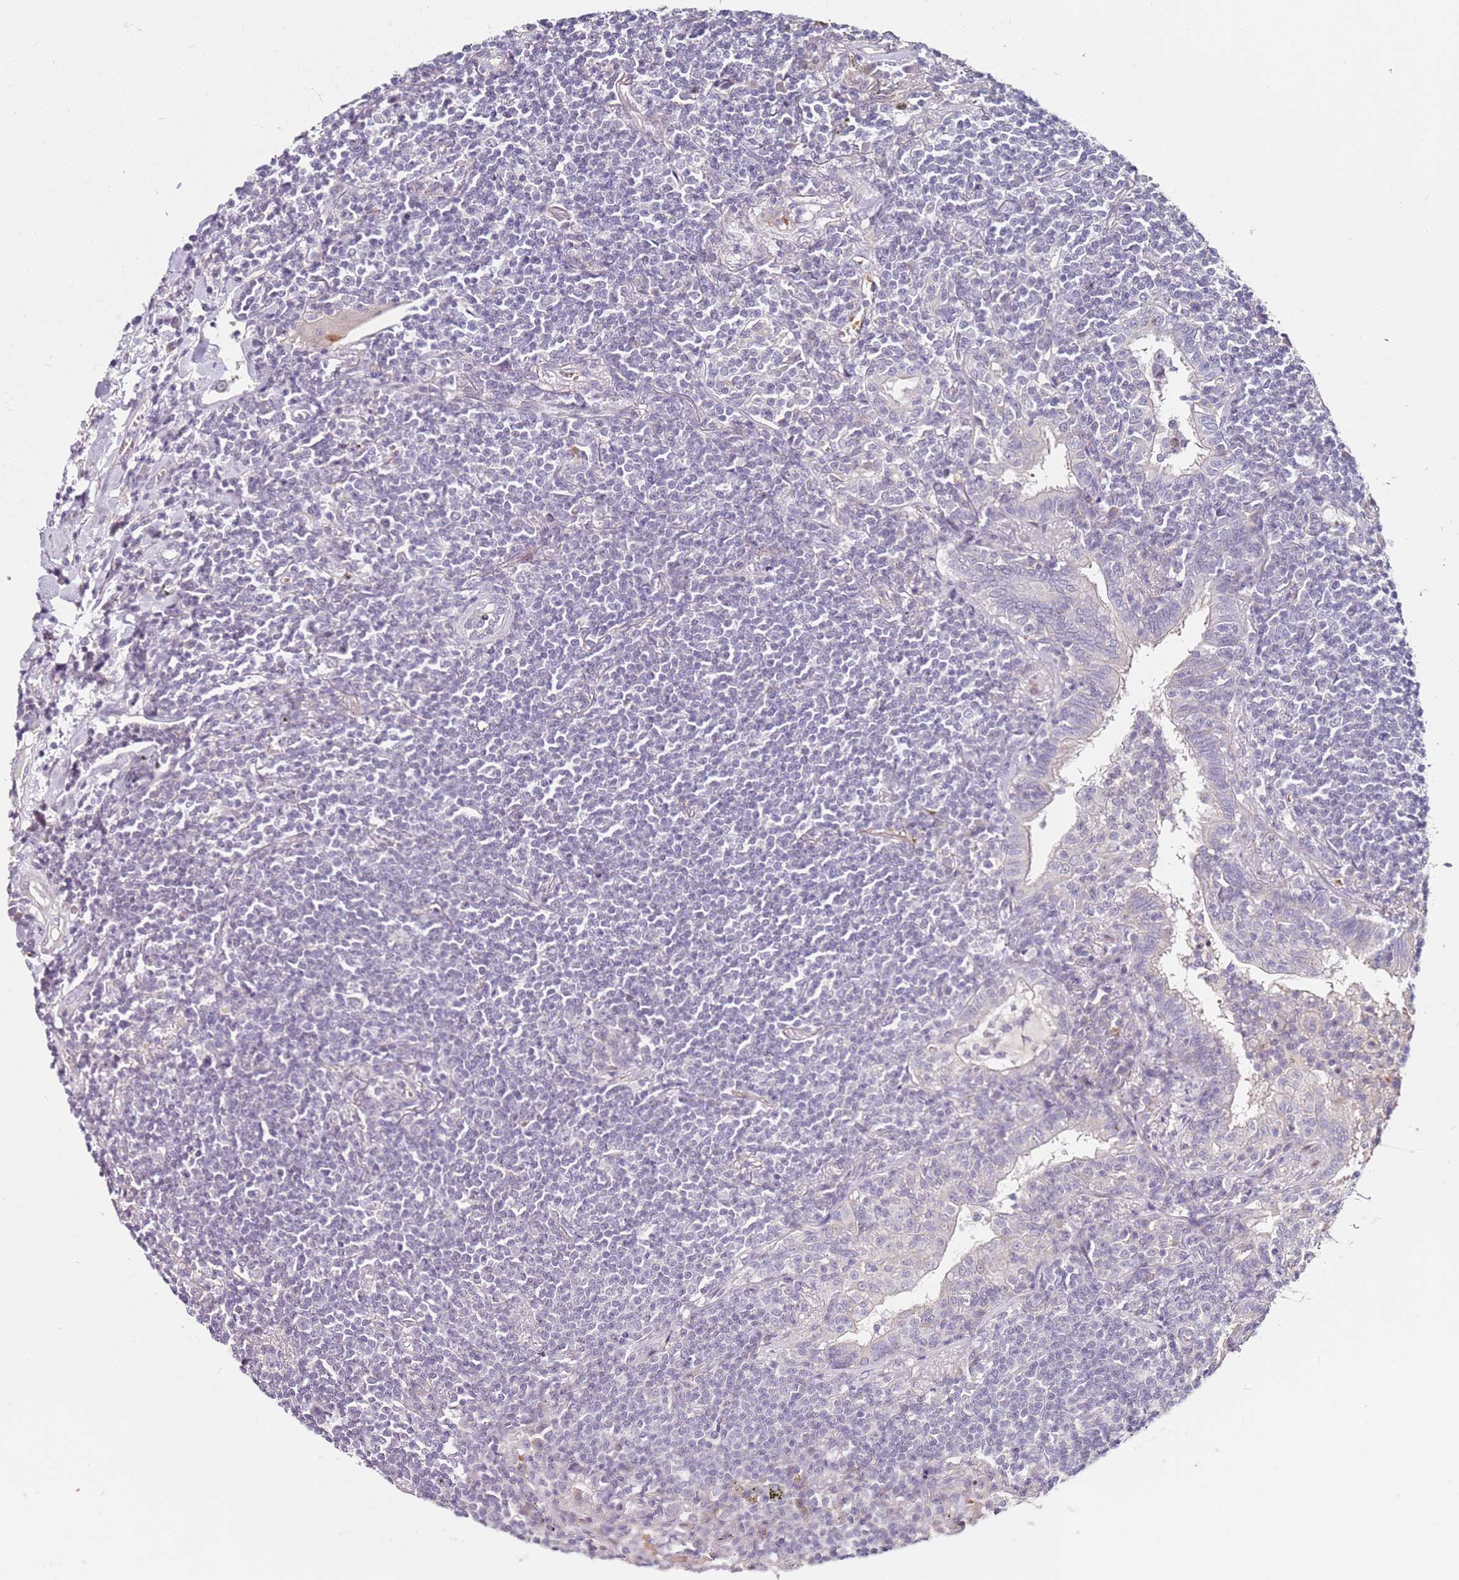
{"staining": {"intensity": "negative", "quantity": "none", "location": "none"}, "tissue": "lymphoma", "cell_type": "Tumor cells", "image_type": "cancer", "snomed": [{"axis": "morphology", "description": "Malignant lymphoma, non-Hodgkin's type, Low grade"}, {"axis": "topography", "description": "Lung"}], "caption": "The photomicrograph displays no staining of tumor cells in lymphoma. (Stains: DAB immunohistochemistry with hematoxylin counter stain, Microscopy: brightfield microscopy at high magnification).", "gene": "RARS2", "patient": {"sex": "female", "age": 71}}